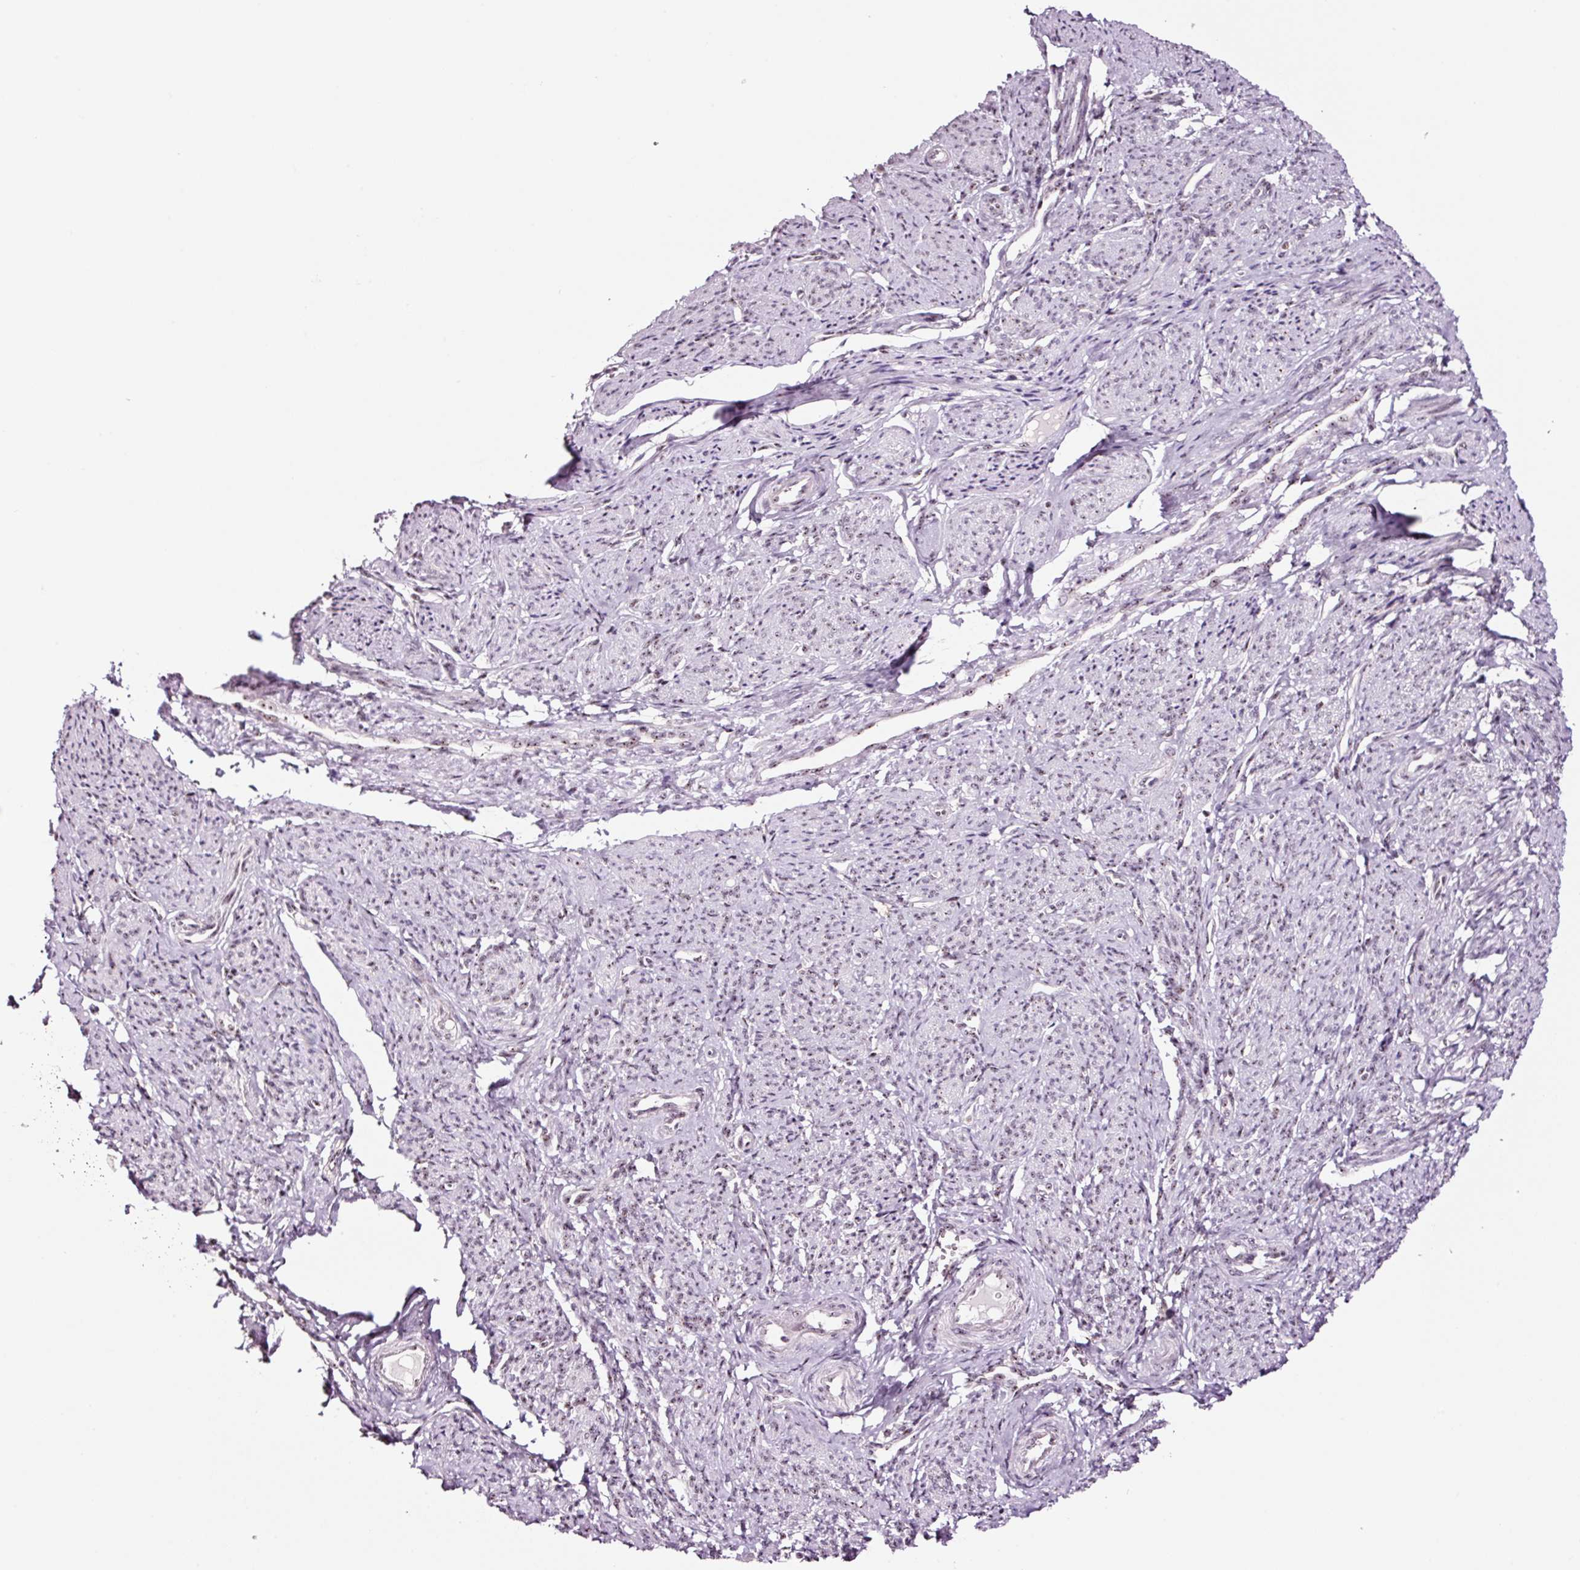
{"staining": {"intensity": "moderate", "quantity": "25%-75%", "location": "nuclear"}, "tissue": "smooth muscle", "cell_type": "Smooth muscle cells", "image_type": "normal", "snomed": [{"axis": "morphology", "description": "Normal tissue, NOS"}, {"axis": "topography", "description": "Smooth muscle"}], "caption": "The immunohistochemical stain shows moderate nuclear expression in smooth muscle cells of benign smooth muscle.", "gene": "GNL3", "patient": {"sex": "female", "age": 65}}